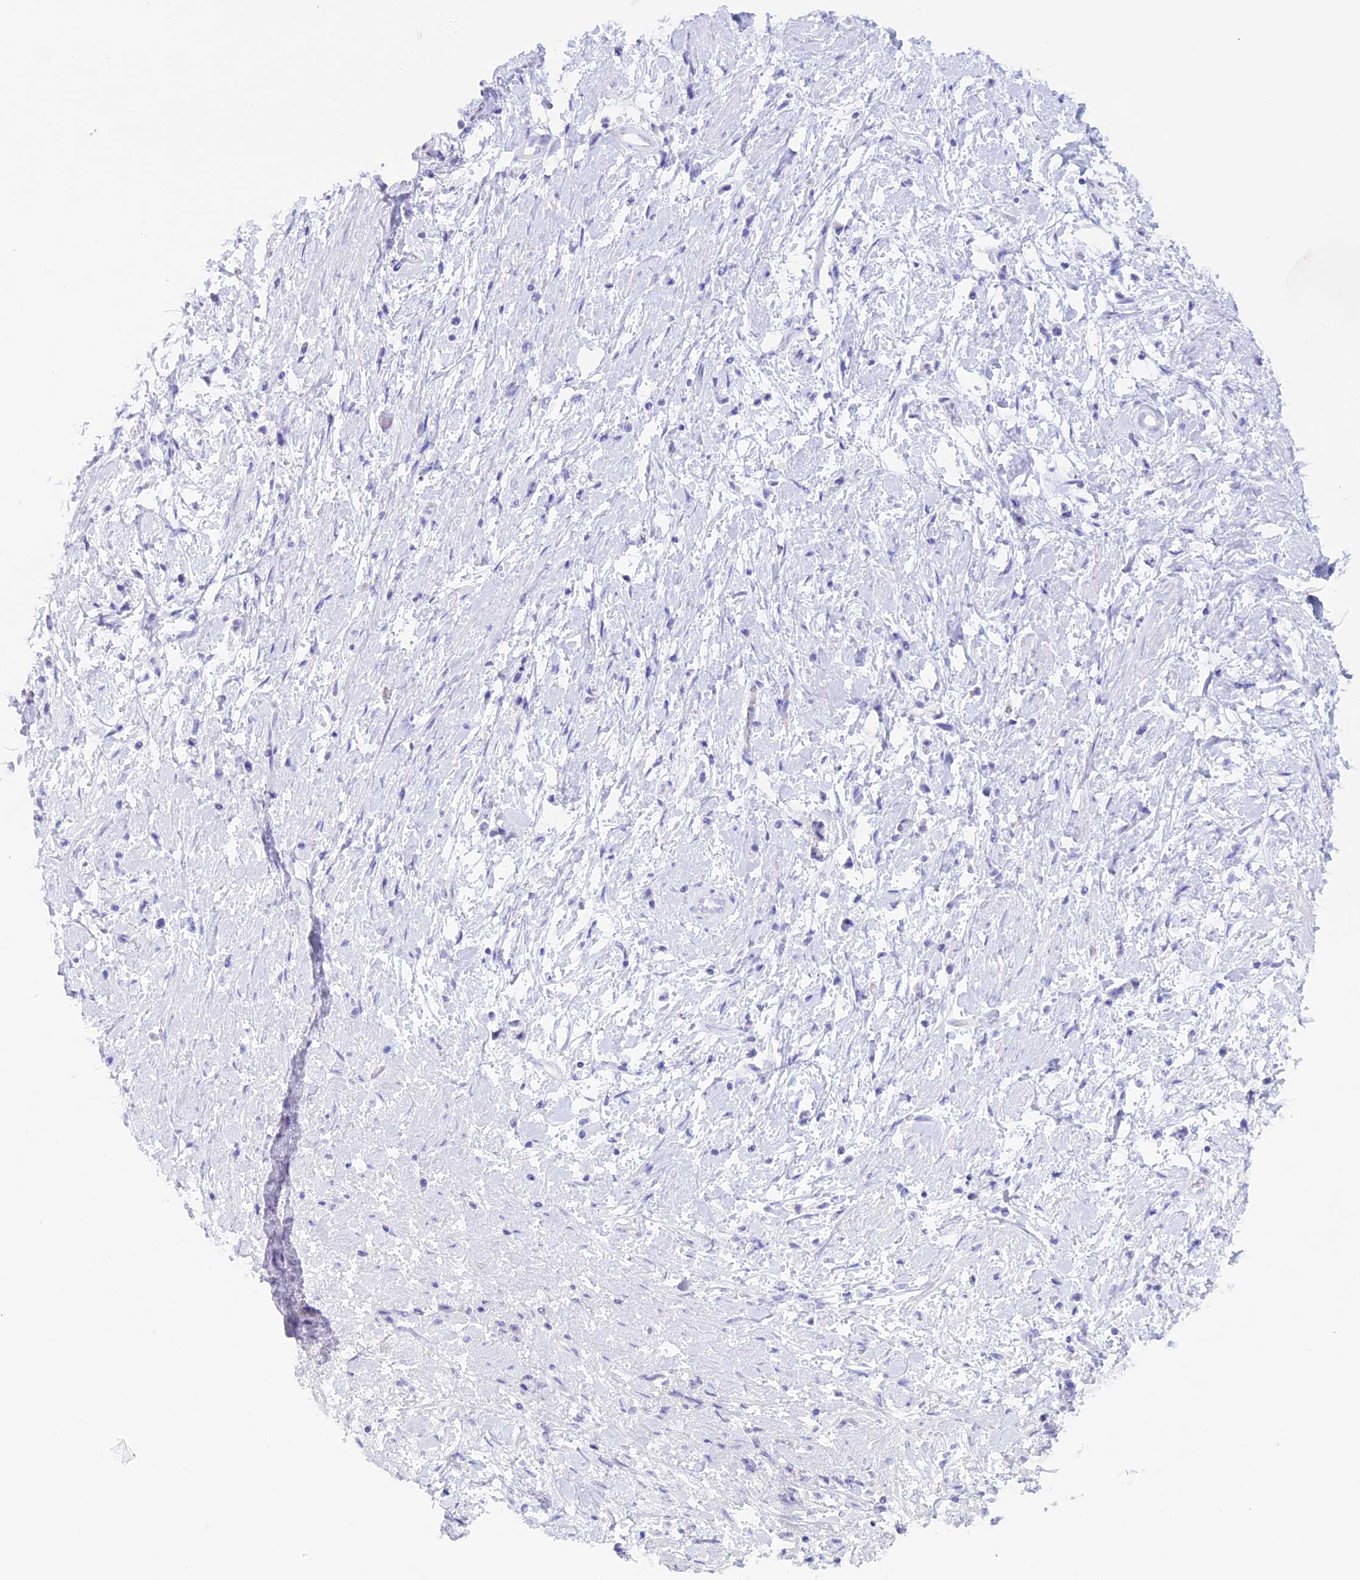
{"staining": {"intensity": "negative", "quantity": "none", "location": "none"}, "tissue": "stomach cancer", "cell_type": "Tumor cells", "image_type": "cancer", "snomed": [{"axis": "morphology", "description": "Adenocarcinoma, NOS"}, {"axis": "topography", "description": "Stomach"}], "caption": "A micrograph of human stomach cancer is negative for staining in tumor cells. (DAB (3,3'-diaminobenzidine) immunohistochemistry with hematoxylin counter stain).", "gene": "RP1", "patient": {"sex": "female", "age": 60}}